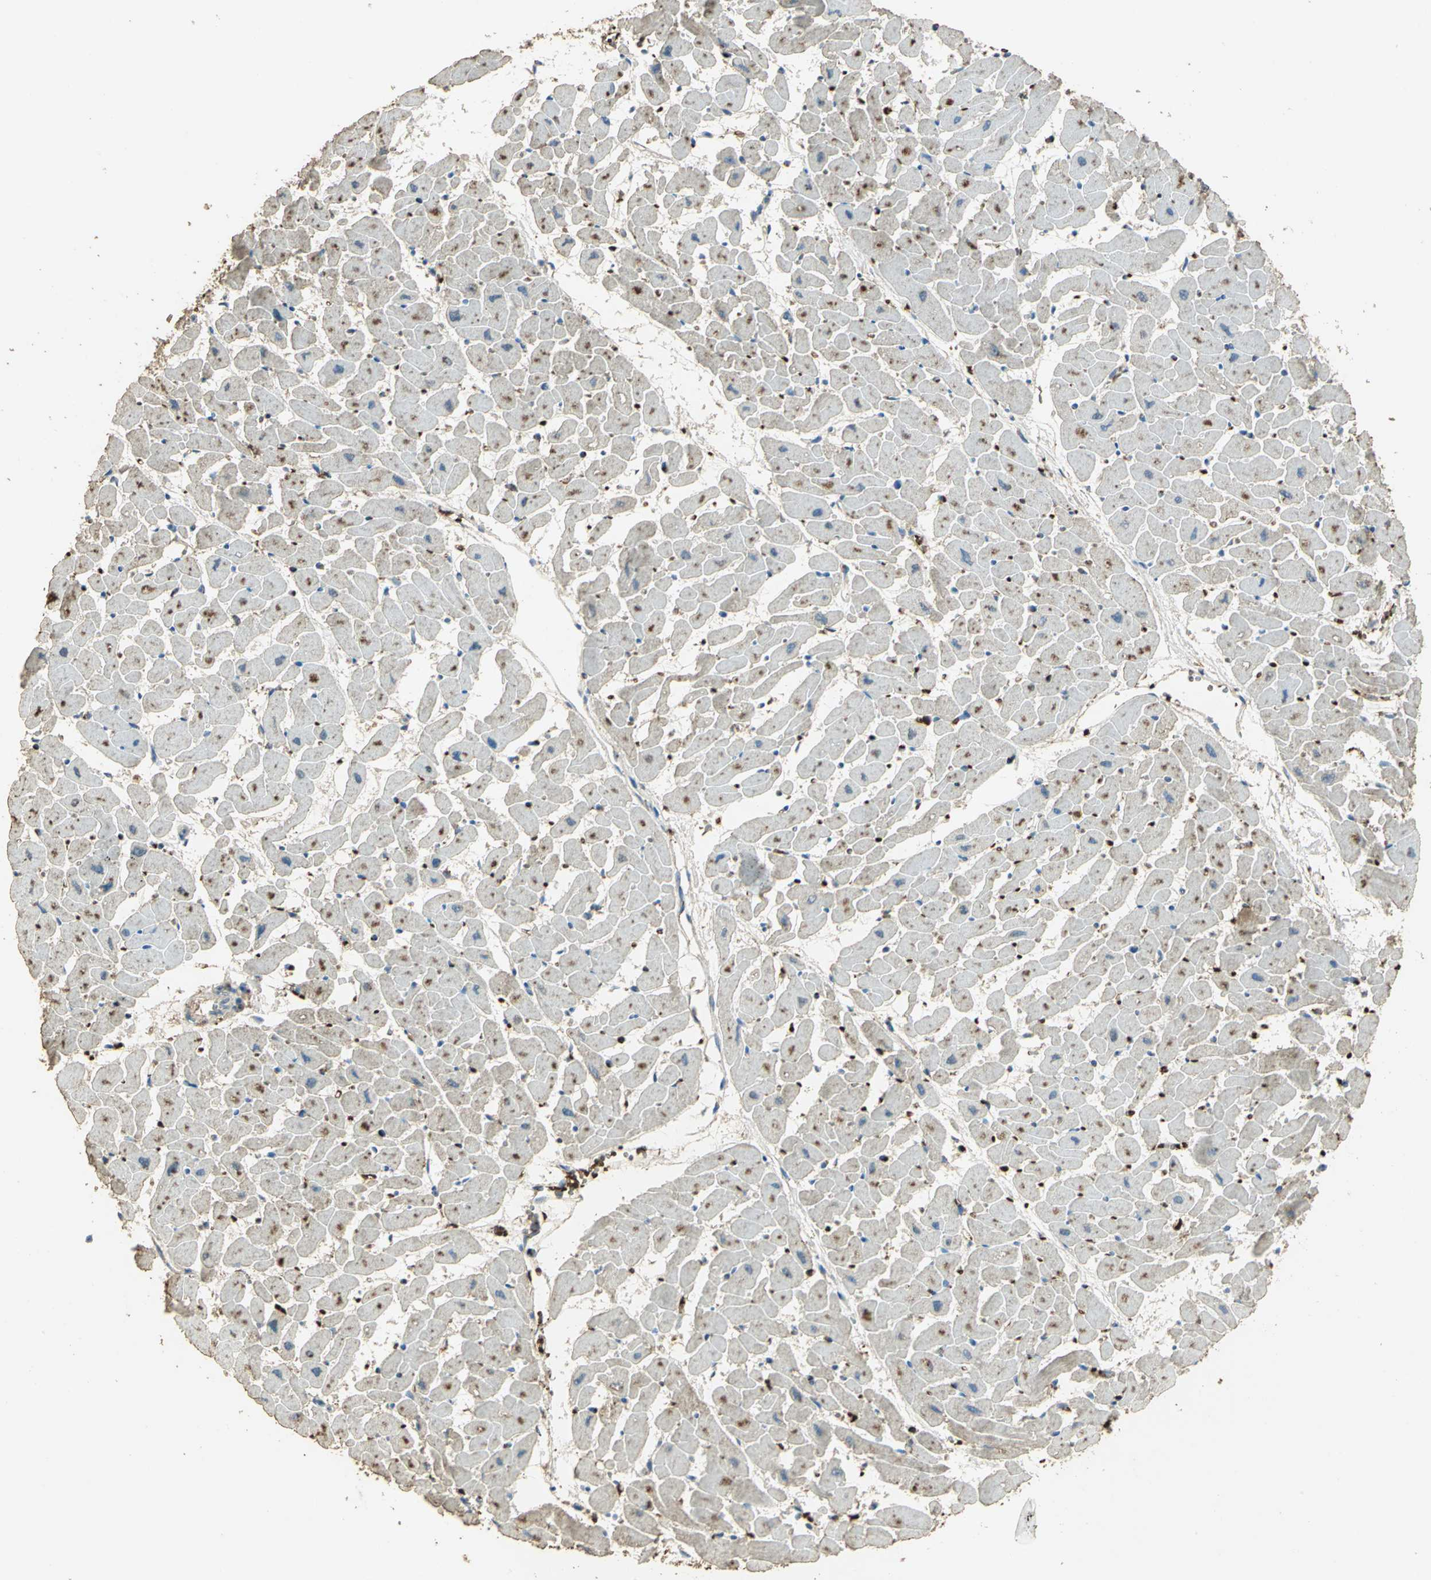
{"staining": {"intensity": "moderate", "quantity": "25%-75%", "location": "cytoplasmic/membranous"}, "tissue": "heart muscle", "cell_type": "Cardiomyocytes", "image_type": "normal", "snomed": [{"axis": "morphology", "description": "Normal tissue, NOS"}, {"axis": "topography", "description": "Heart"}], "caption": "Heart muscle stained with DAB IHC demonstrates medium levels of moderate cytoplasmic/membranous expression in approximately 25%-75% of cardiomyocytes. (brown staining indicates protein expression, while blue staining denotes nuclei).", "gene": "TRAPPC2", "patient": {"sex": "female", "age": 19}}